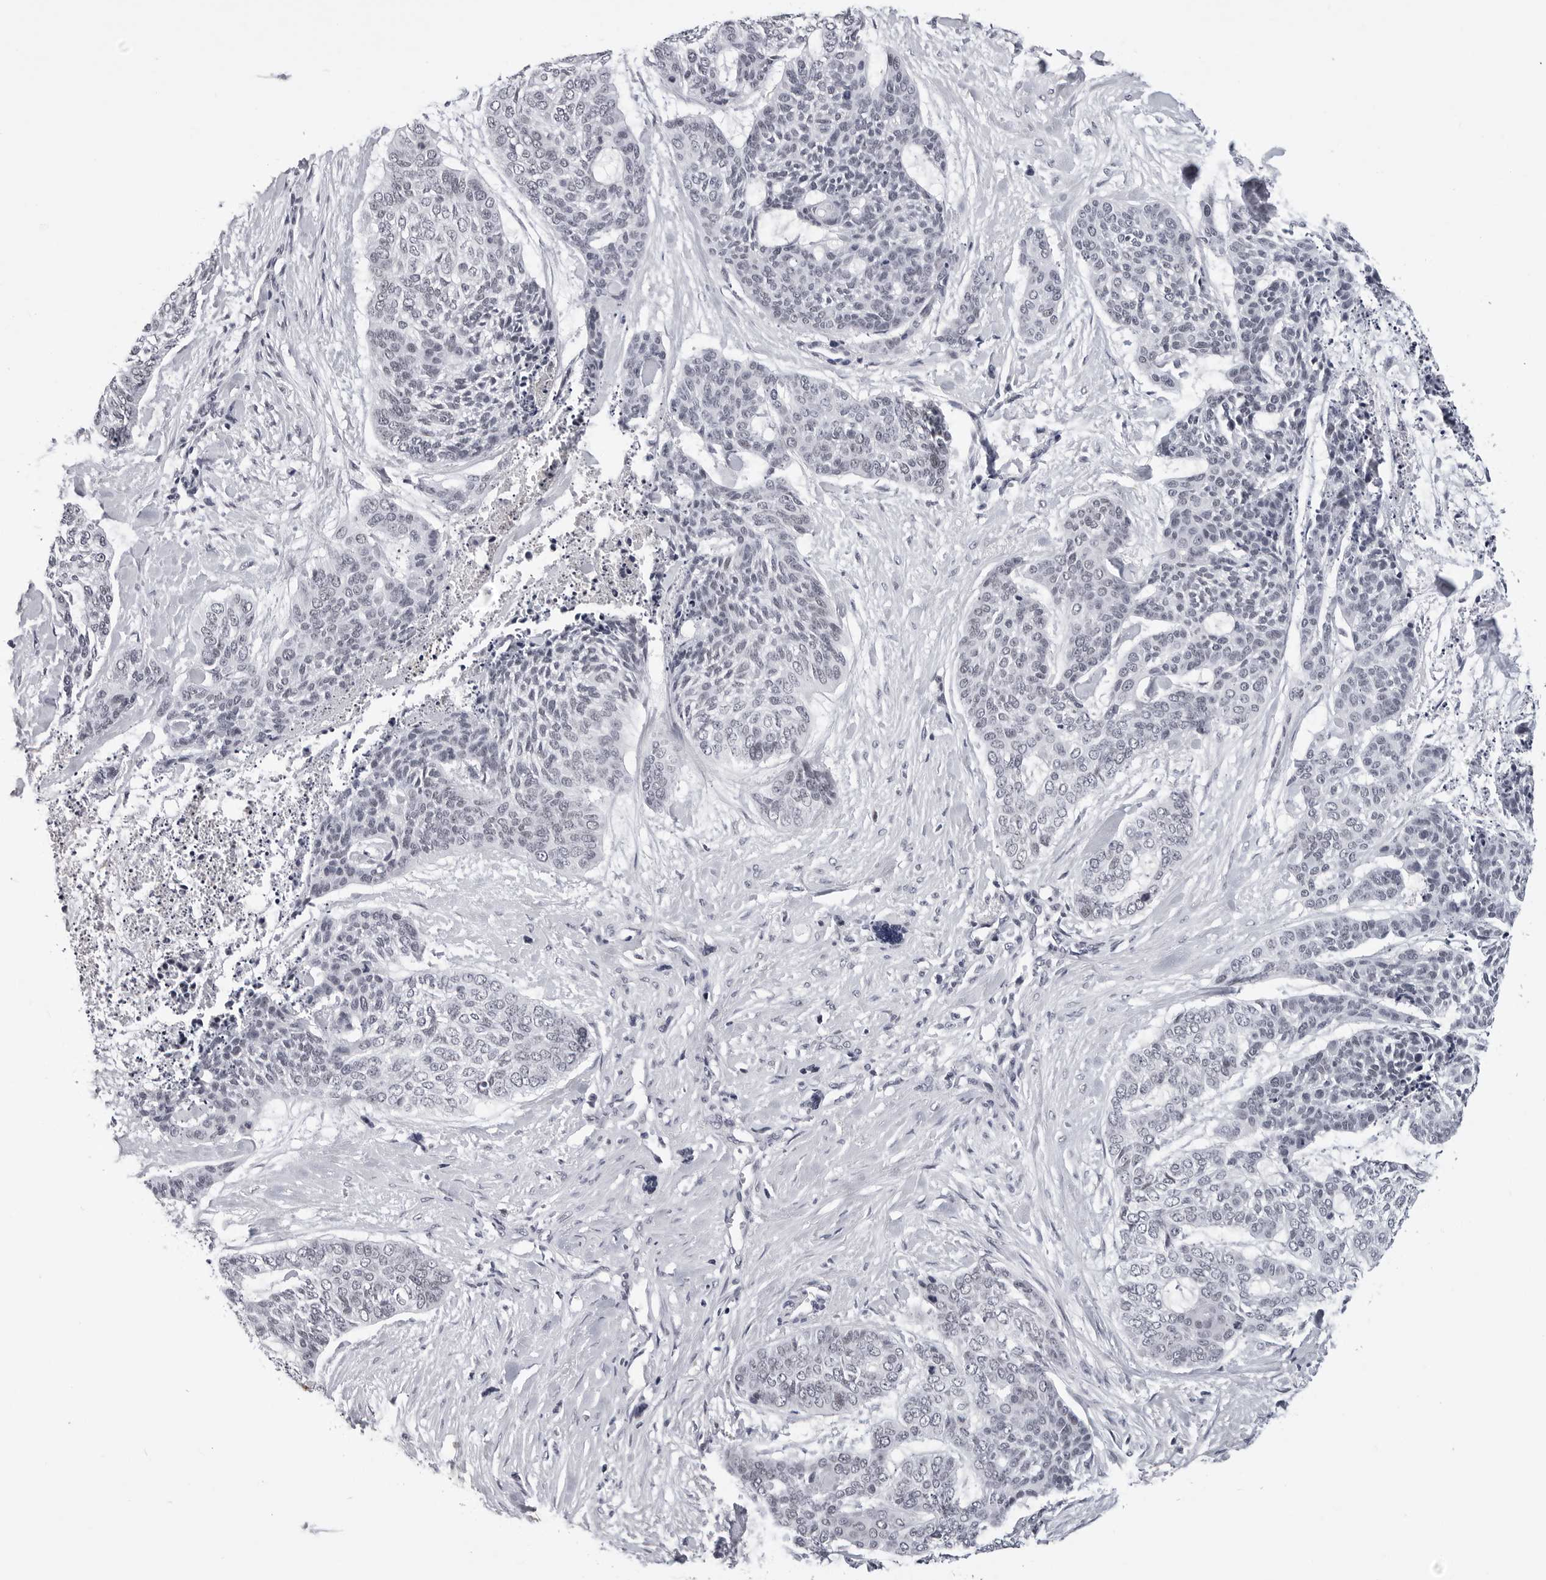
{"staining": {"intensity": "negative", "quantity": "none", "location": "none"}, "tissue": "skin cancer", "cell_type": "Tumor cells", "image_type": "cancer", "snomed": [{"axis": "morphology", "description": "Basal cell carcinoma"}, {"axis": "topography", "description": "Skin"}], "caption": "High power microscopy histopathology image of an IHC image of skin basal cell carcinoma, revealing no significant staining in tumor cells.", "gene": "SF3B4", "patient": {"sex": "female", "age": 64}}